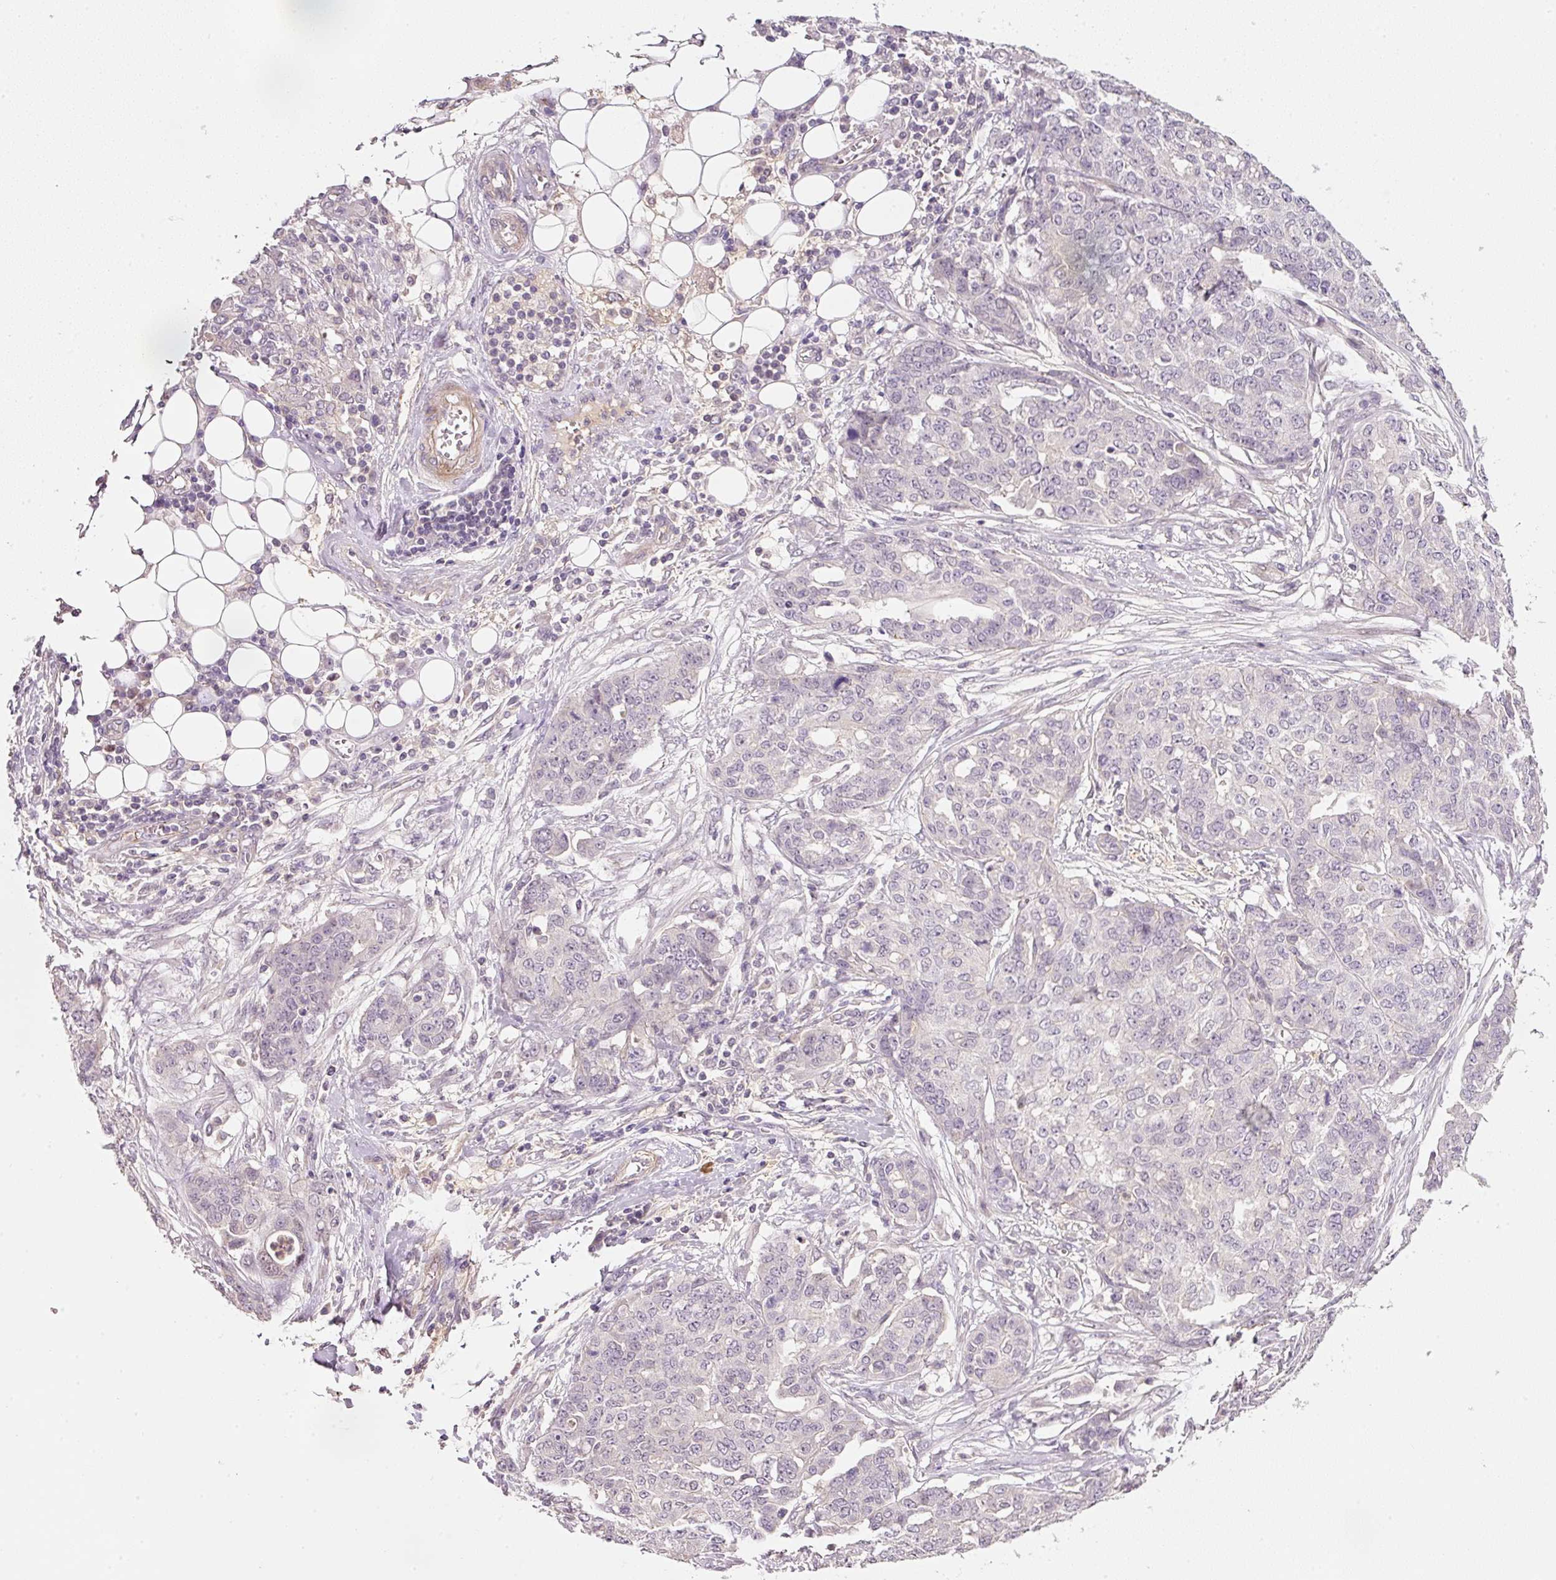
{"staining": {"intensity": "negative", "quantity": "none", "location": "none"}, "tissue": "ovarian cancer", "cell_type": "Tumor cells", "image_type": "cancer", "snomed": [{"axis": "morphology", "description": "Cystadenocarcinoma, serous, NOS"}, {"axis": "topography", "description": "Soft tissue"}, {"axis": "topography", "description": "Ovary"}], "caption": "Ovarian cancer was stained to show a protein in brown. There is no significant expression in tumor cells.", "gene": "TIRAP", "patient": {"sex": "female", "age": 57}}